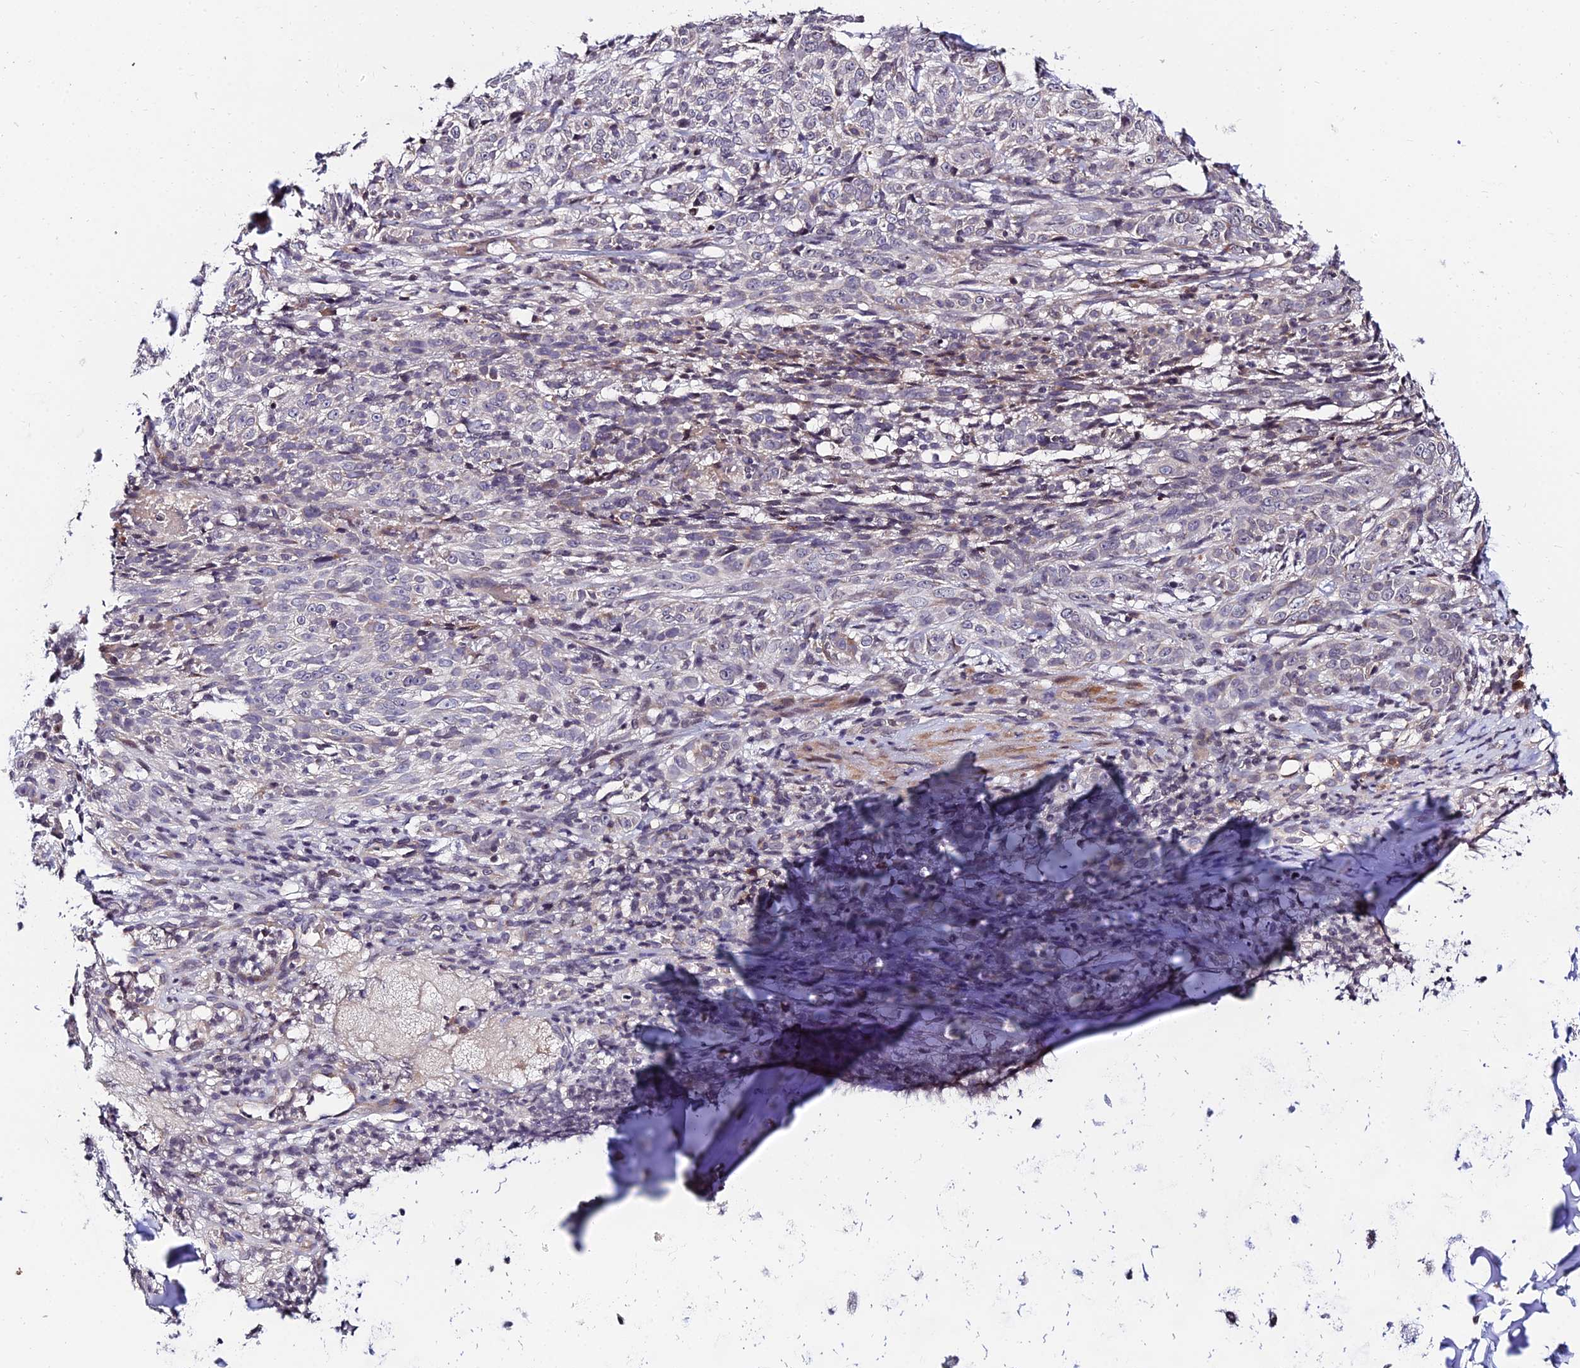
{"staining": {"intensity": "negative", "quantity": "none", "location": "none"}, "tissue": "adipose tissue", "cell_type": "Adipocytes", "image_type": "normal", "snomed": [{"axis": "morphology", "description": "Normal tissue, NOS"}, {"axis": "morphology", "description": "Basal cell carcinoma"}, {"axis": "topography", "description": "Cartilage tissue"}, {"axis": "topography", "description": "Nasopharynx"}, {"axis": "topography", "description": "Oral tissue"}], "caption": "Protein analysis of benign adipose tissue shows no significant expression in adipocytes.", "gene": "CDNF", "patient": {"sex": "female", "age": 77}}